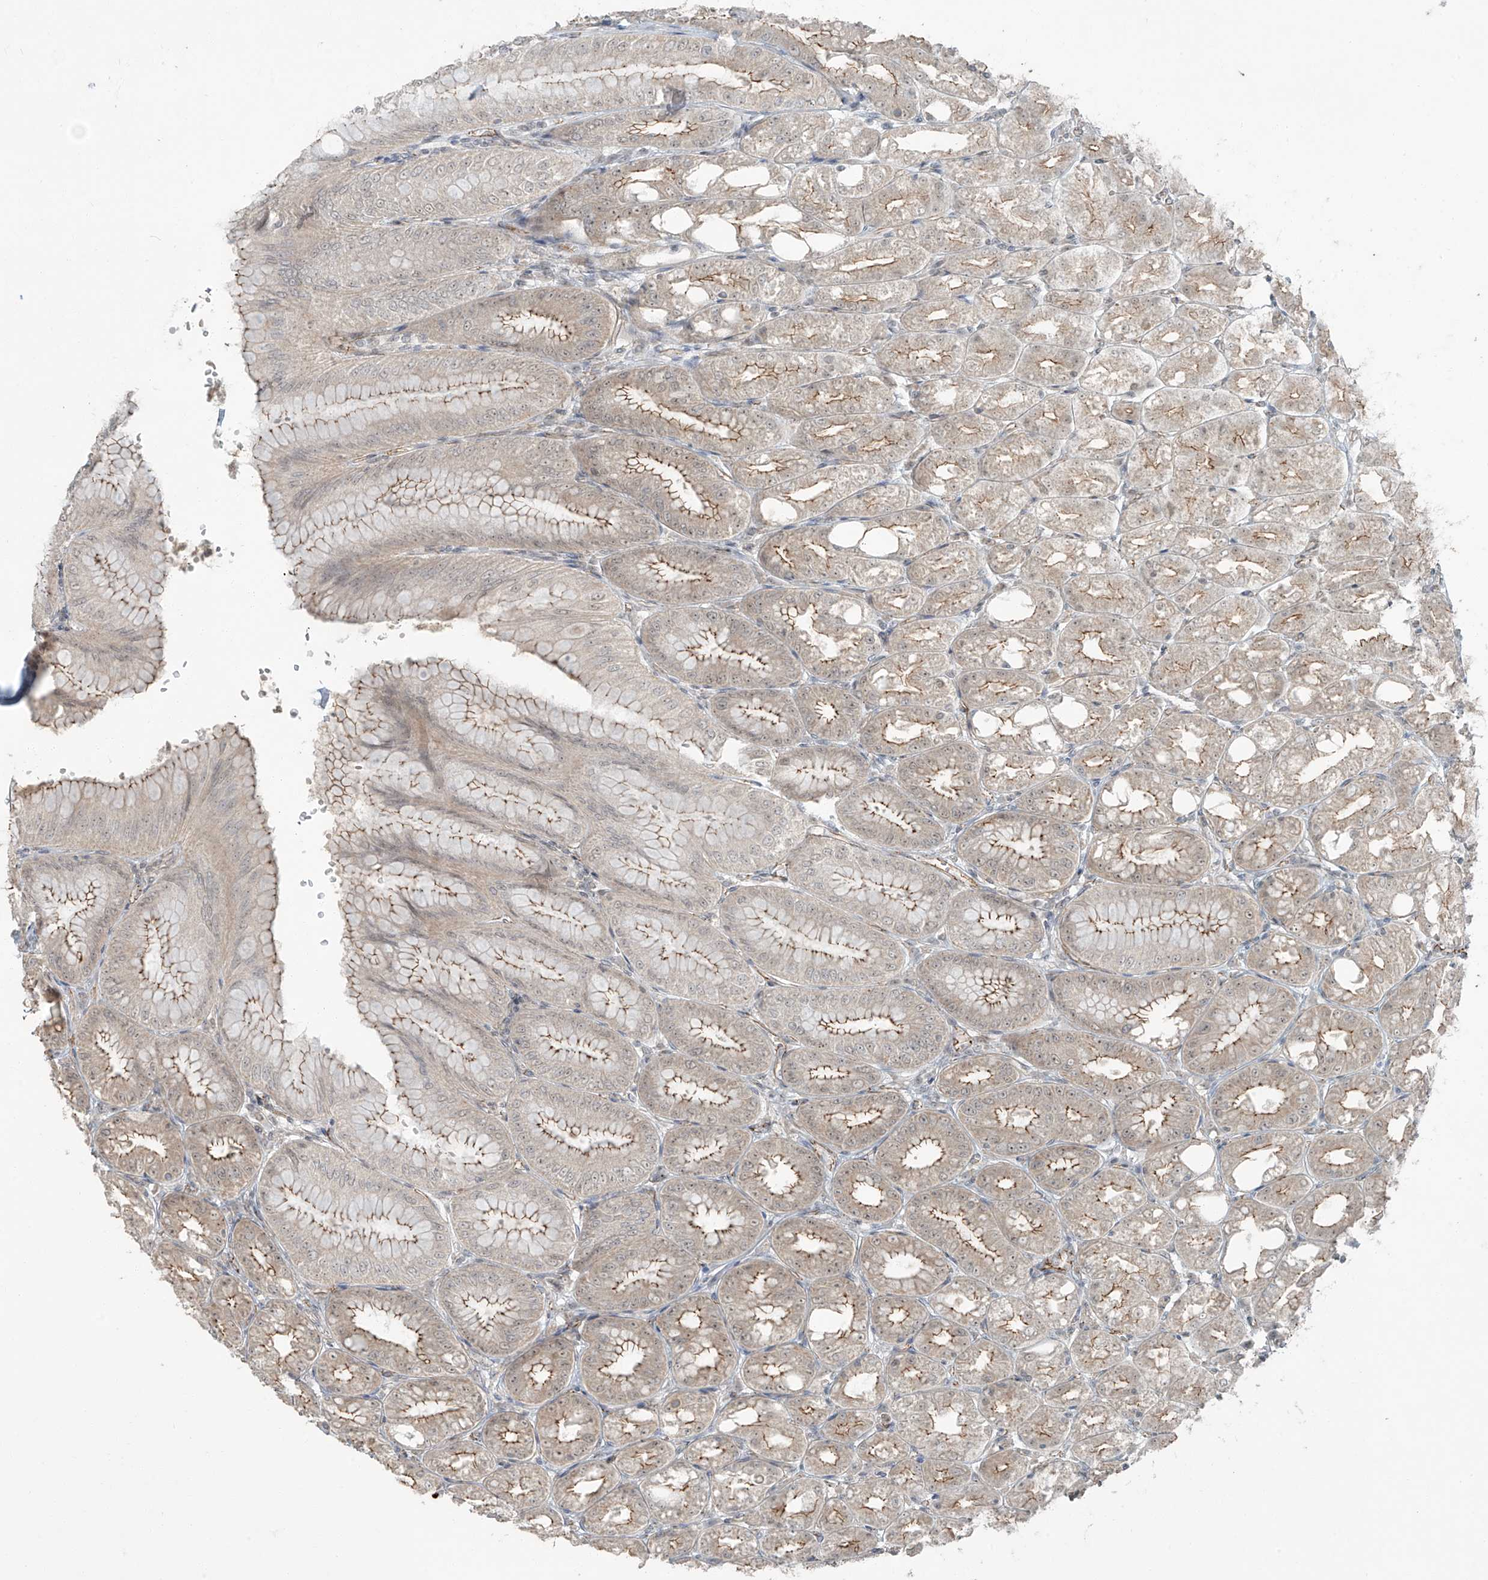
{"staining": {"intensity": "moderate", "quantity": ">75%", "location": "cytoplasmic/membranous"}, "tissue": "stomach", "cell_type": "Glandular cells", "image_type": "normal", "snomed": [{"axis": "morphology", "description": "Normal tissue, NOS"}, {"axis": "topography", "description": "Stomach, lower"}], "caption": "Immunohistochemical staining of unremarkable stomach demonstrates >75% levels of moderate cytoplasmic/membranous protein positivity in approximately >75% of glandular cells.", "gene": "ZNF16", "patient": {"sex": "male", "age": 71}}